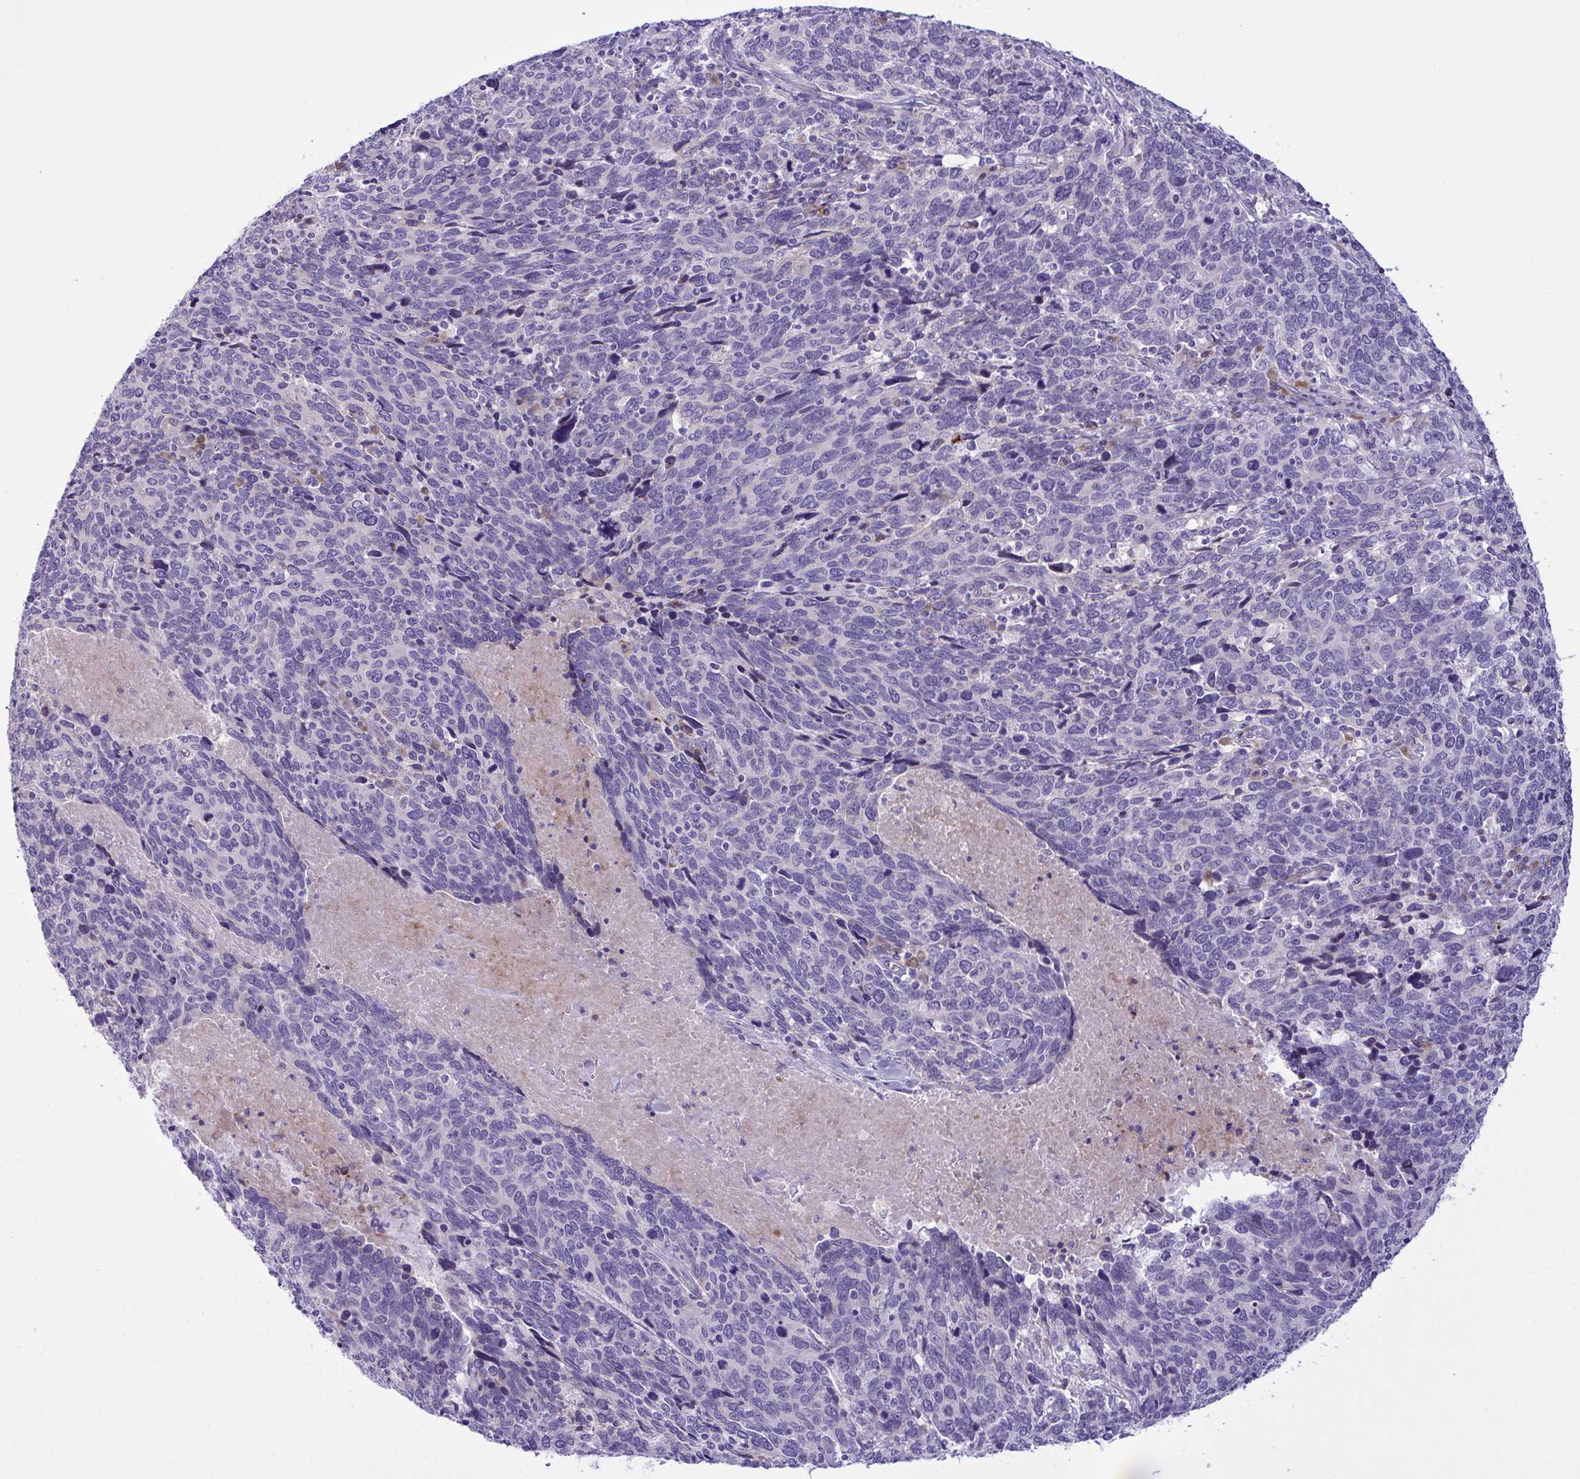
{"staining": {"intensity": "negative", "quantity": "none", "location": "none"}, "tissue": "cervical cancer", "cell_type": "Tumor cells", "image_type": "cancer", "snomed": [{"axis": "morphology", "description": "Squamous cell carcinoma, NOS"}, {"axis": "topography", "description": "Cervix"}], "caption": "There is no significant staining in tumor cells of cervical cancer (squamous cell carcinoma).", "gene": "FAM86B1", "patient": {"sex": "female", "age": 41}}